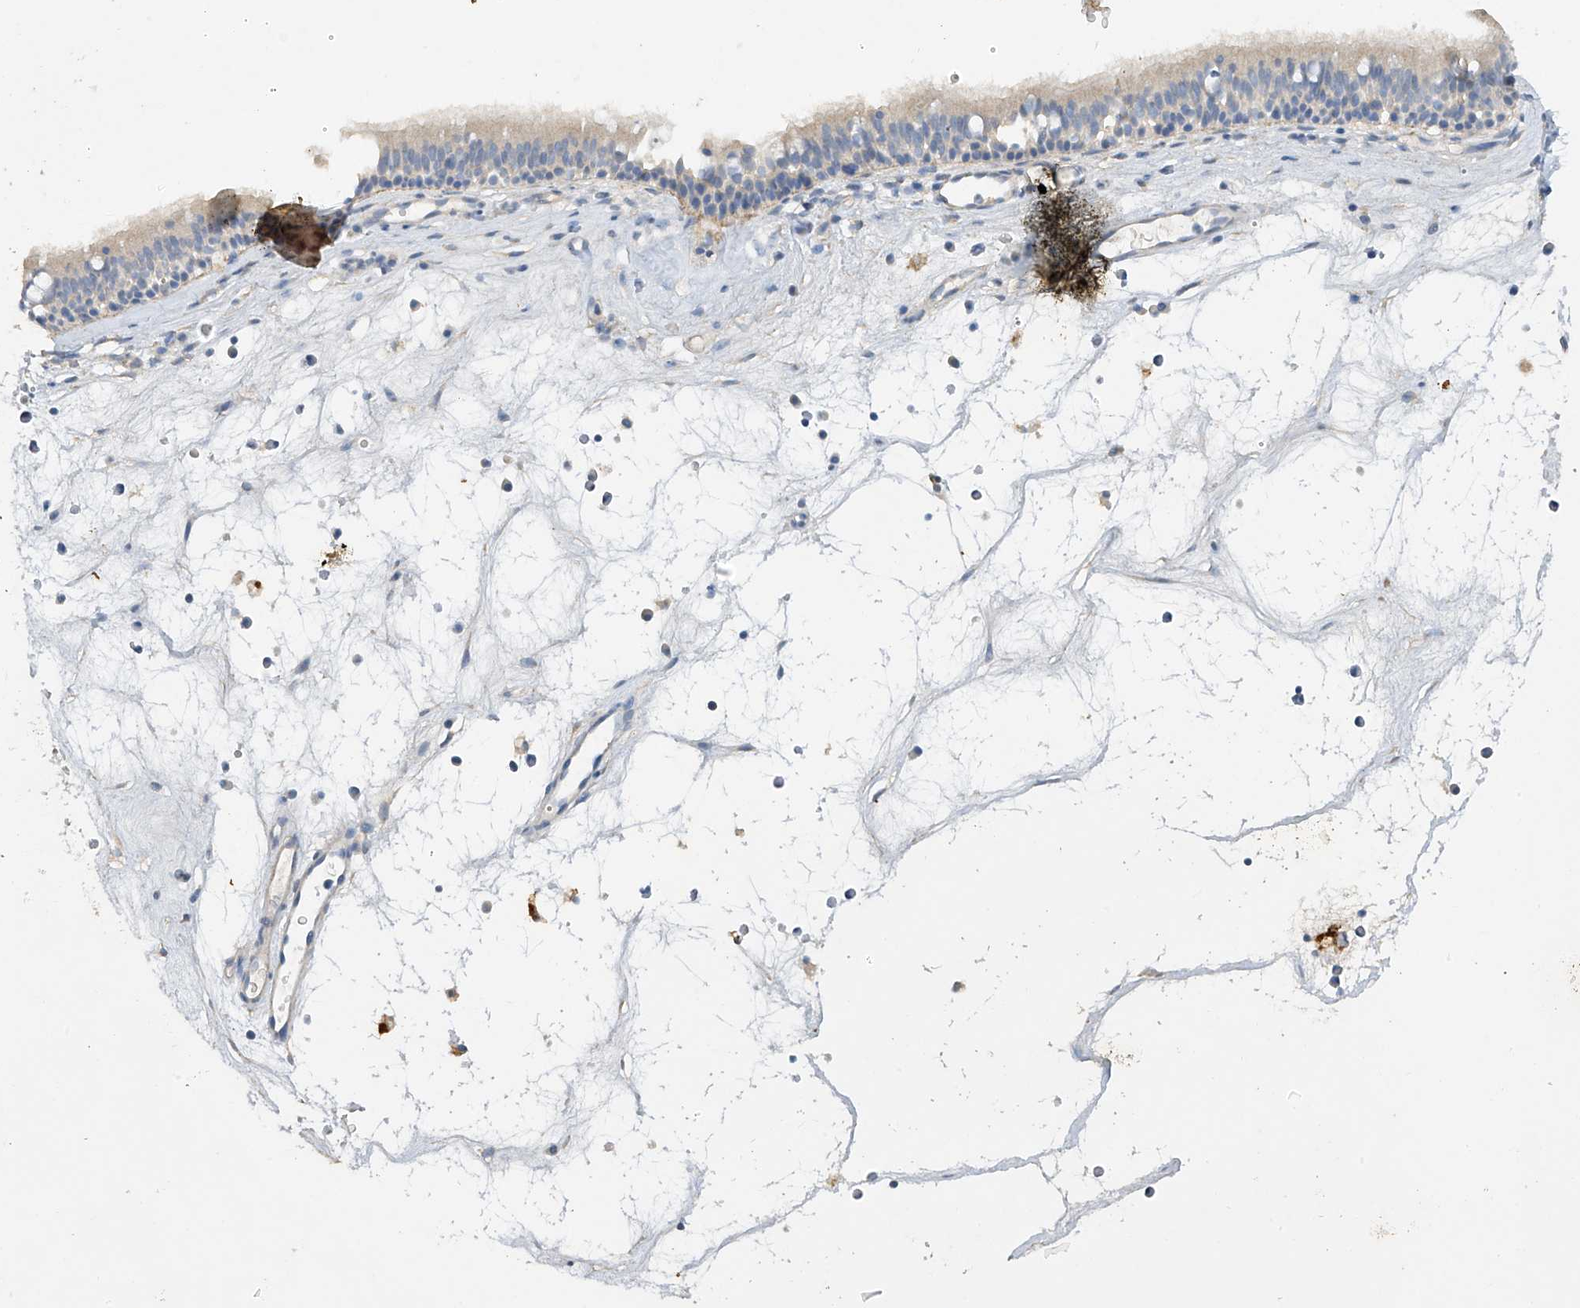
{"staining": {"intensity": "negative", "quantity": "none", "location": "none"}, "tissue": "nasopharynx", "cell_type": "Respiratory epithelial cells", "image_type": "normal", "snomed": [{"axis": "morphology", "description": "Normal tissue, NOS"}, {"axis": "morphology", "description": "Inflammation, NOS"}, {"axis": "morphology", "description": "Malignant melanoma, Metastatic site"}, {"axis": "topography", "description": "Nasopharynx"}], "caption": "High magnification brightfield microscopy of unremarkable nasopharynx stained with DAB (3,3'-diaminobenzidine) (brown) and counterstained with hematoxylin (blue): respiratory epithelial cells show no significant positivity. Brightfield microscopy of immunohistochemistry (IHC) stained with DAB (brown) and hematoxylin (blue), captured at high magnification.", "gene": "PRSS12", "patient": {"sex": "male", "age": 70}}